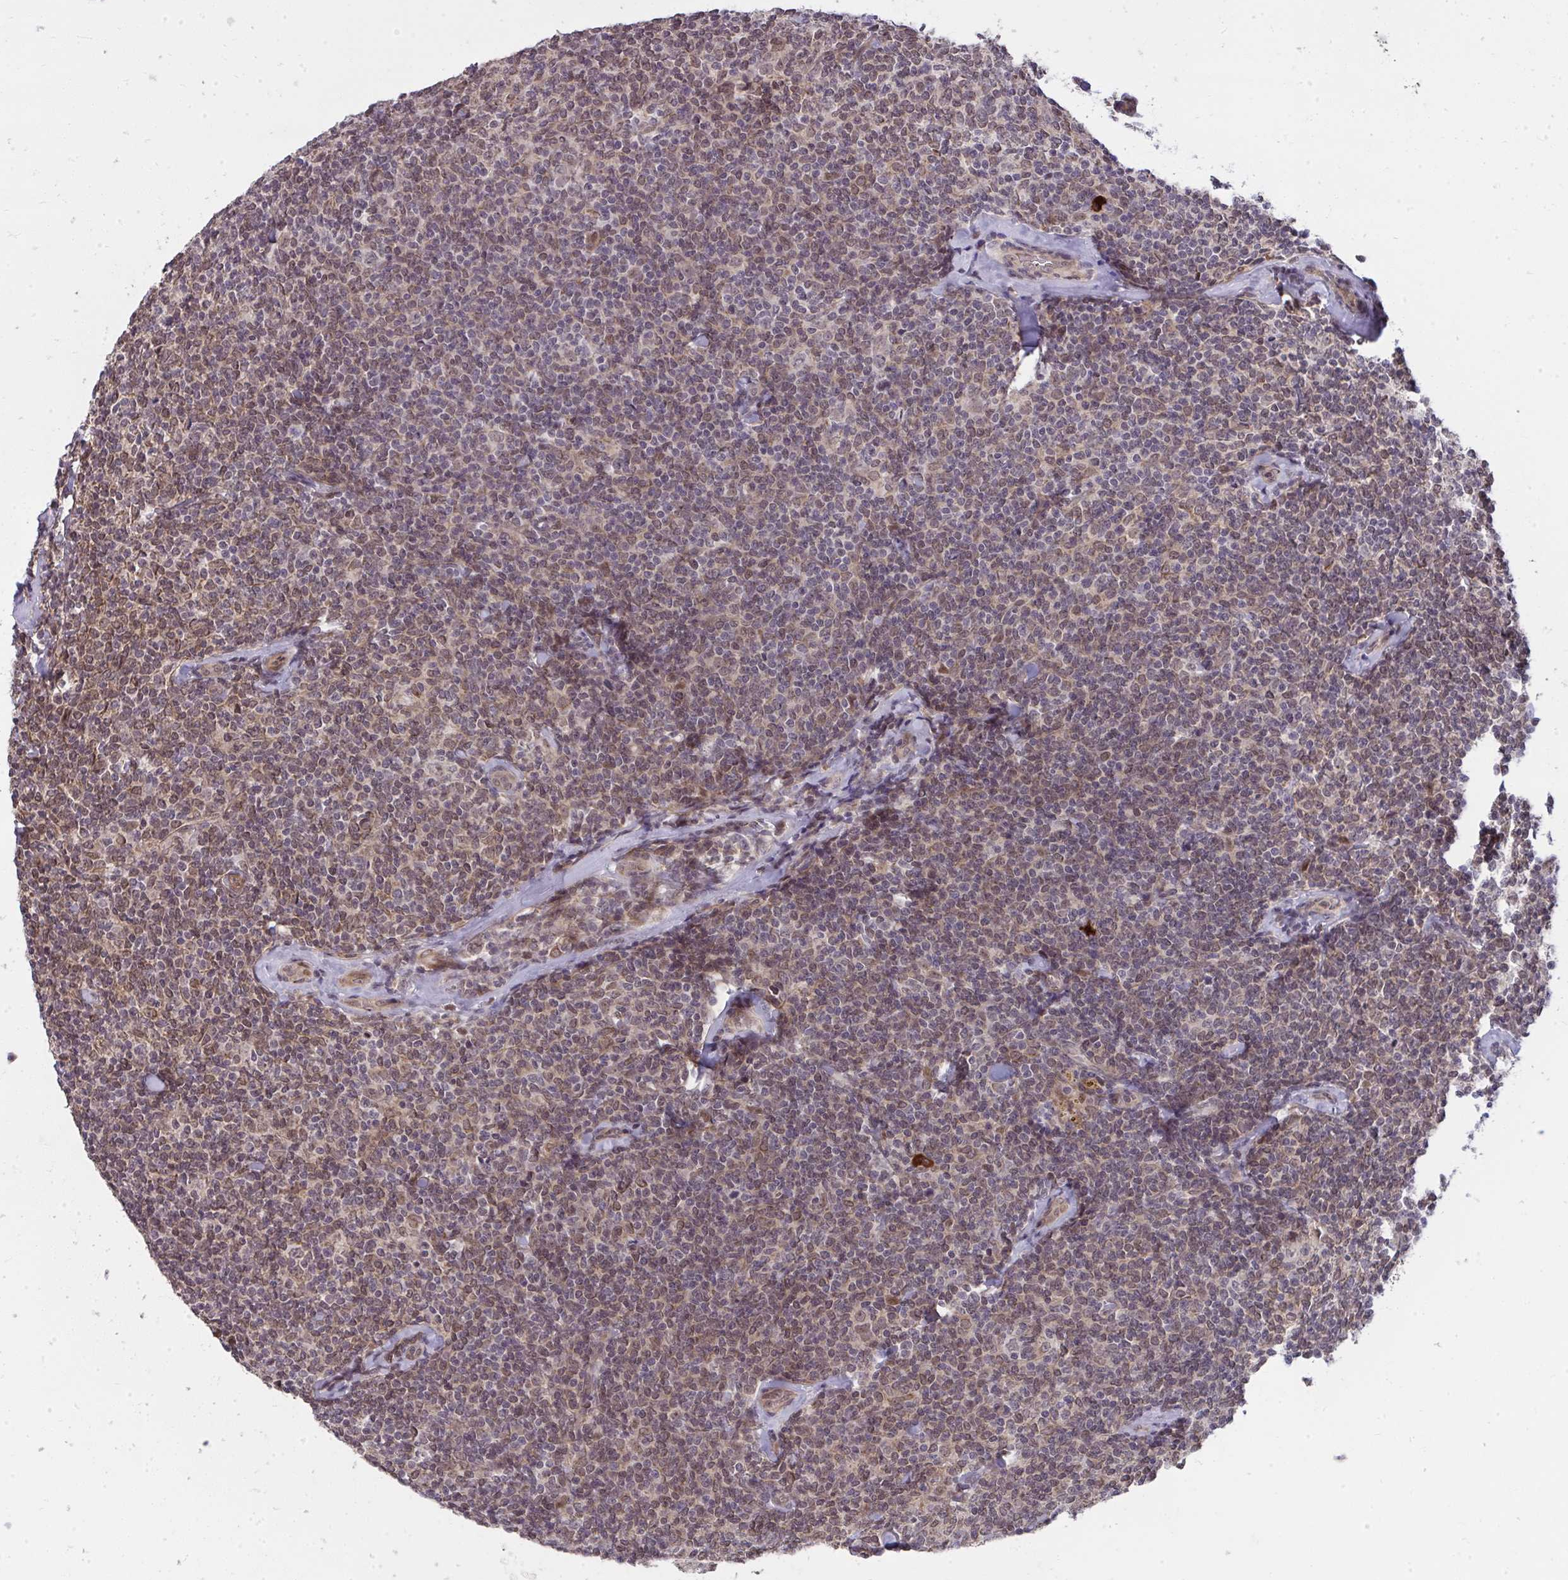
{"staining": {"intensity": "moderate", "quantity": "25%-75%", "location": "nuclear"}, "tissue": "lymphoma", "cell_type": "Tumor cells", "image_type": "cancer", "snomed": [{"axis": "morphology", "description": "Malignant lymphoma, non-Hodgkin's type, Low grade"}, {"axis": "topography", "description": "Lymph node"}], "caption": "DAB (3,3'-diaminobenzidine) immunohistochemical staining of human malignant lymphoma, non-Hodgkin's type (low-grade) exhibits moderate nuclear protein positivity in about 25%-75% of tumor cells. (DAB IHC with brightfield microscopy, high magnification).", "gene": "ZSCAN9", "patient": {"sex": "female", "age": 56}}